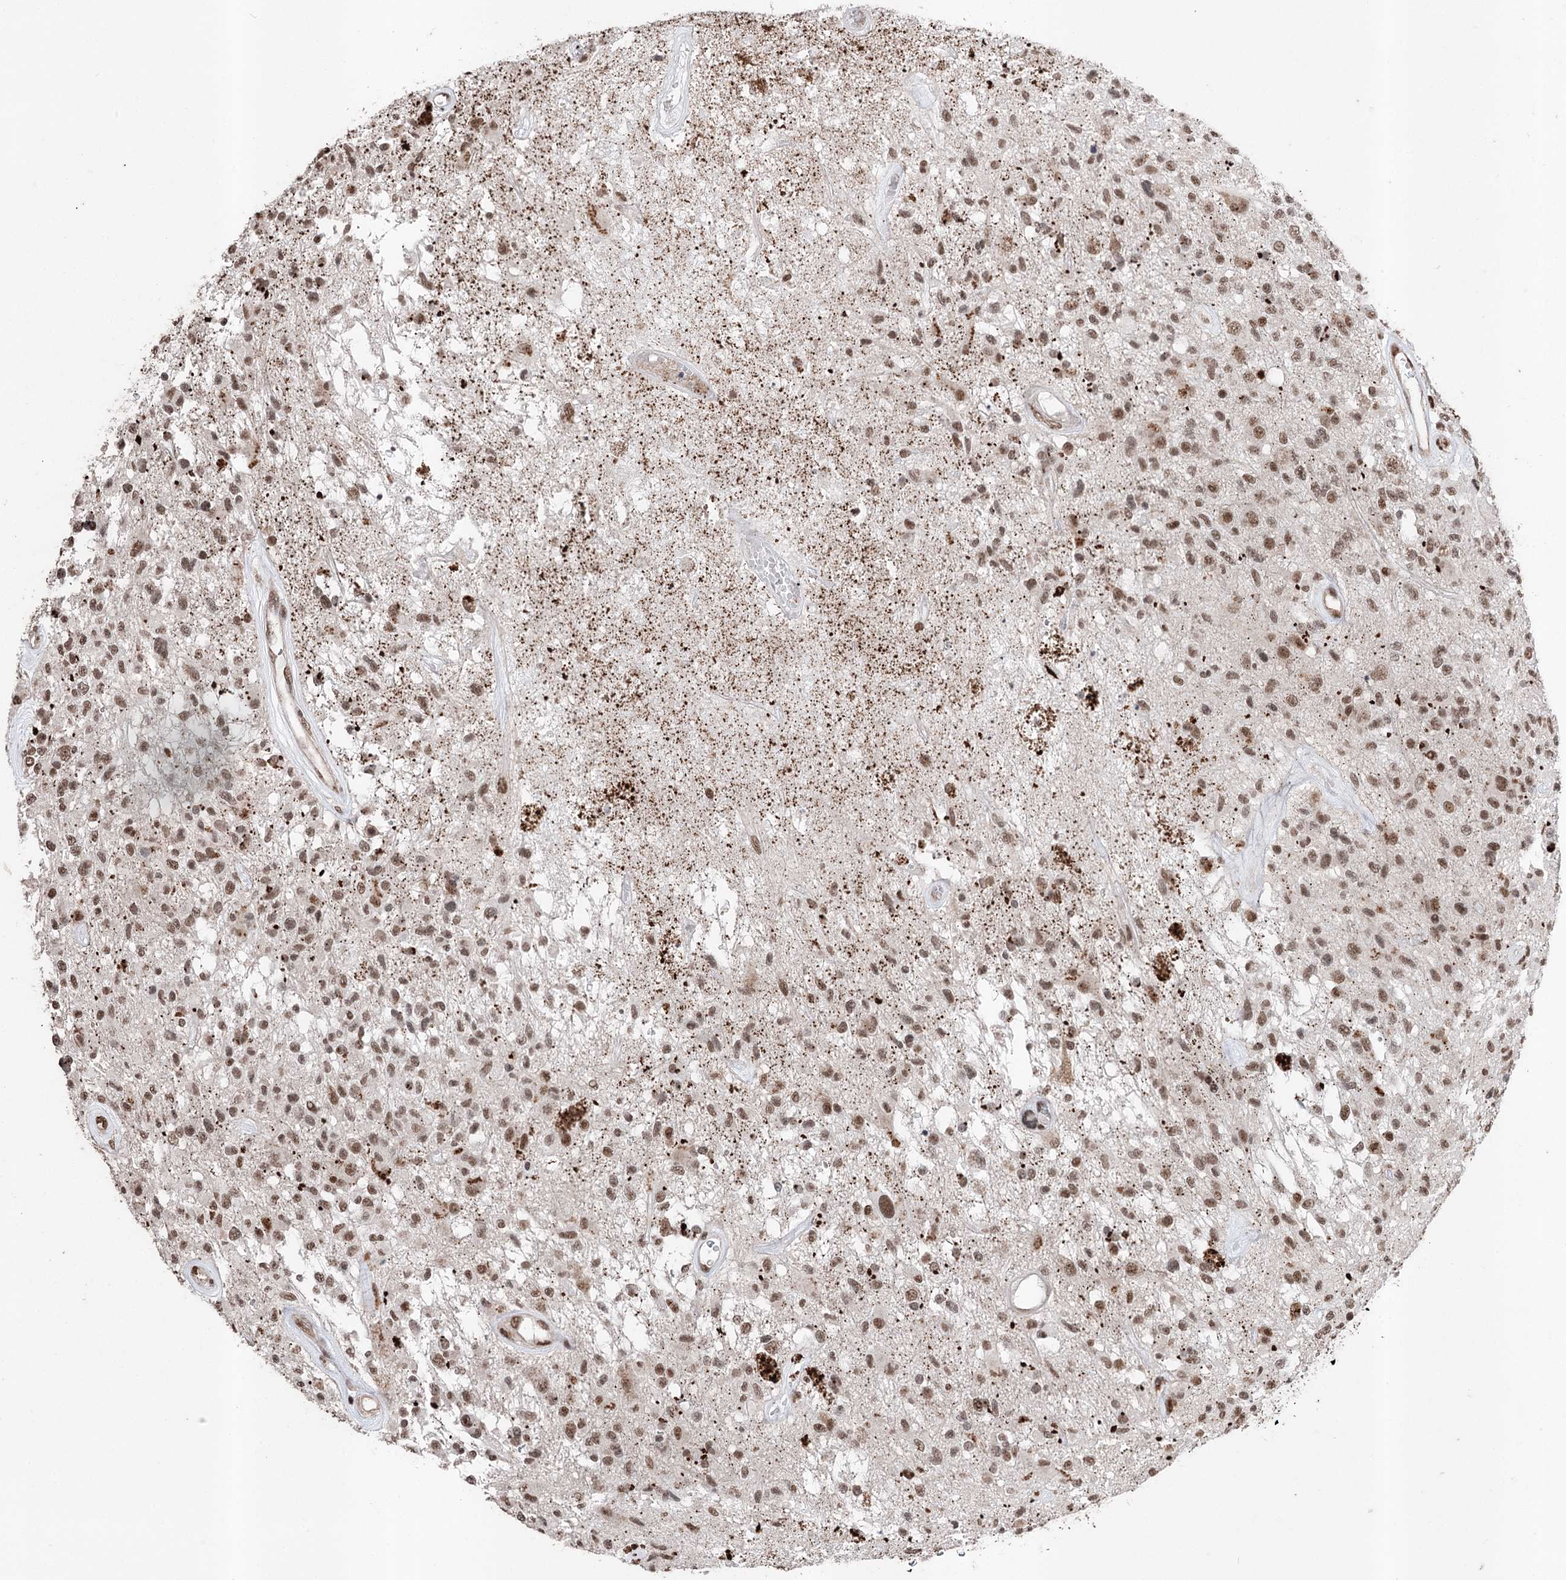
{"staining": {"intensity": "moderate", "quantity": ">75%", "location": "nuclear"}, "tissue": "glioma", "cell_type": "Tumor cells", "image_type": "cancer", "snomed": [{"axis": "morphology", "description": "Glioma, malignant, High grade"}, {"axis": "morphology", "description": "Glioblastoma, NOS"}, {"axis": "topography", "description": "Brain"}], "caption": "Glioma was stained to show a protein in brown. There is medium levels of moderate nuclear positivity in approximately >75% of tumor cells. (Brightfield microscopy of DAB IHC at high magnification).", "gene": "PDCD4", "patient": {"sex": "male", "age": 60}}